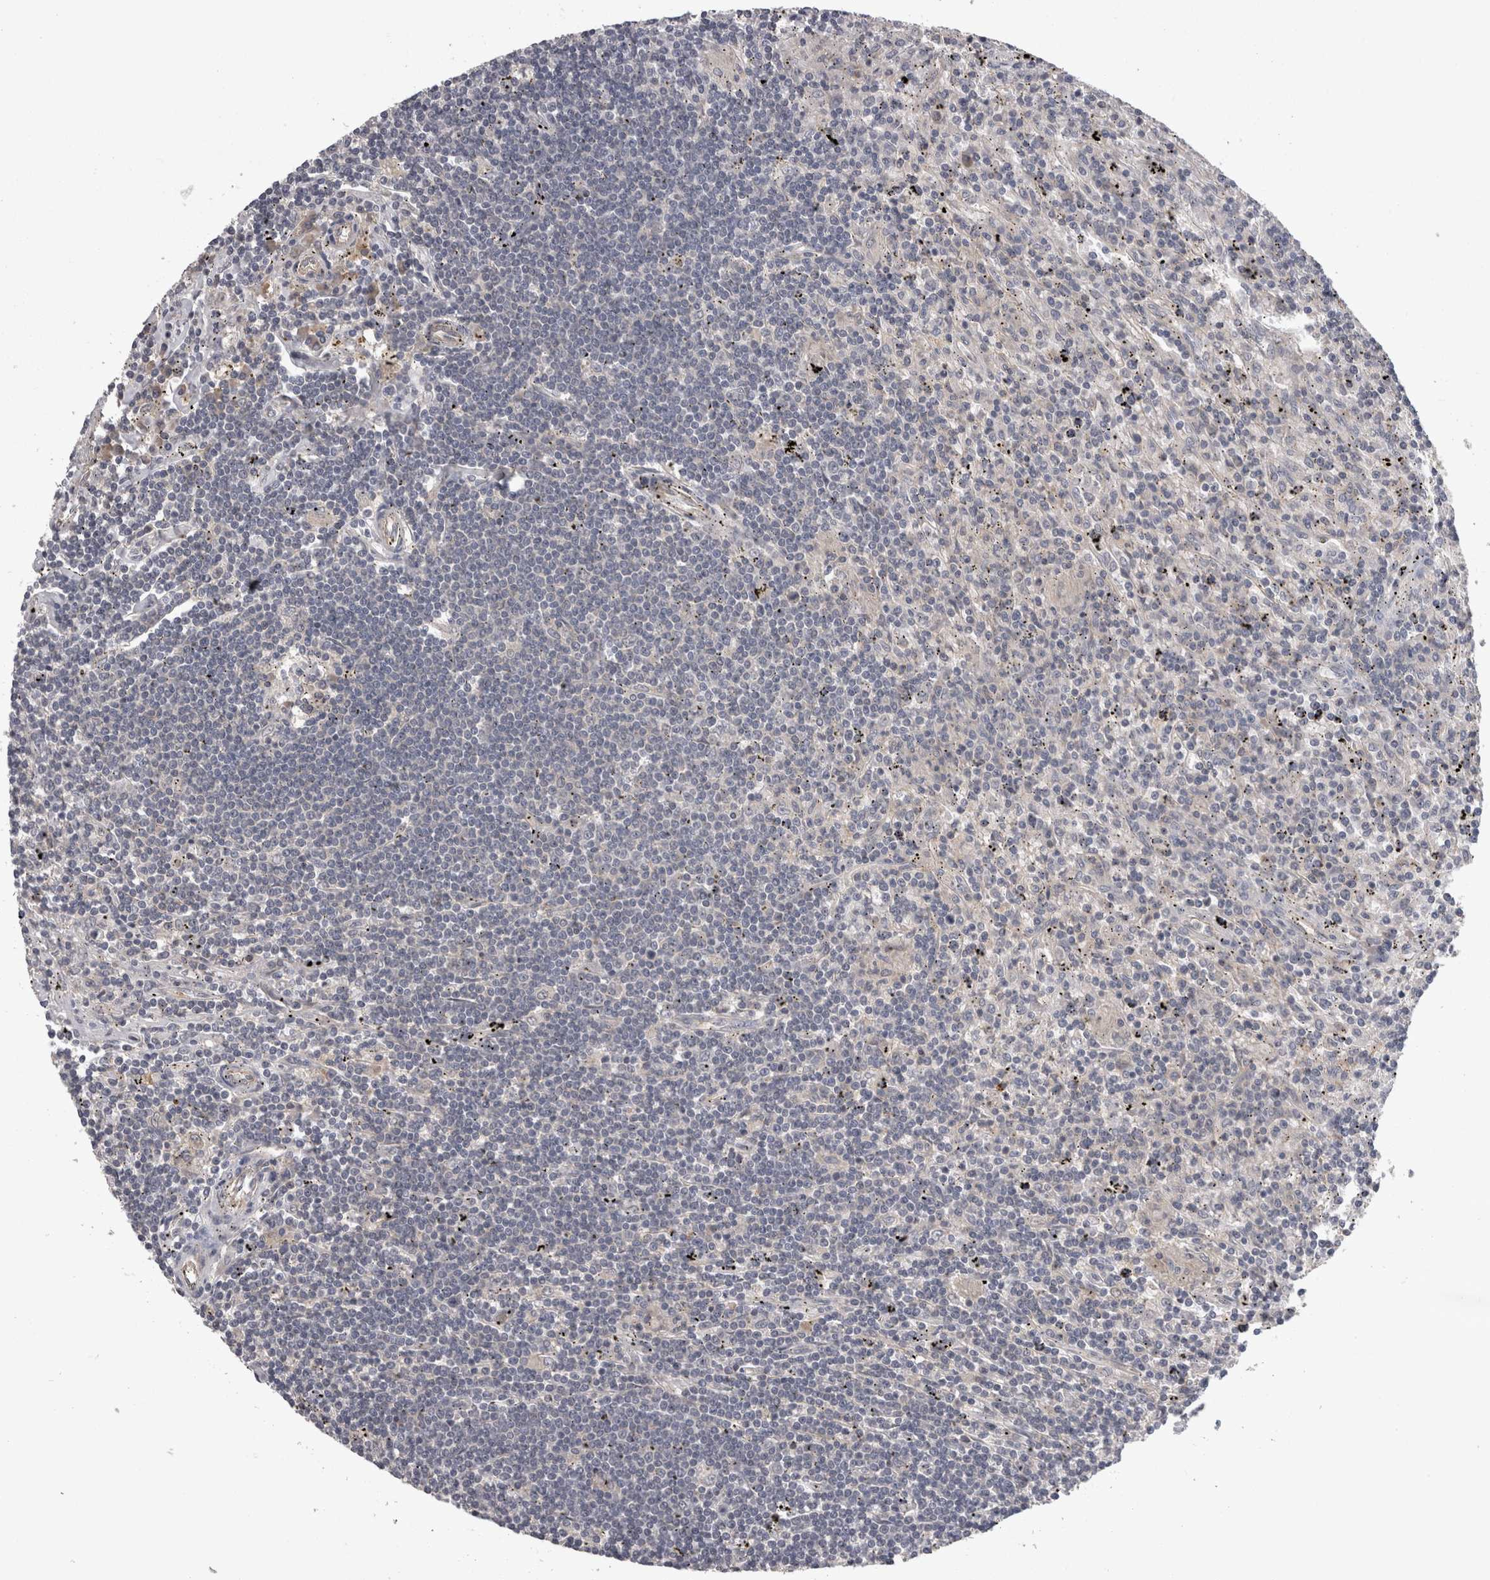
{"staining": {"intensity": "negative", "quantity": "none", "location": "none"}, "tissue": "lymphoma", "cell_type": "Tumor cells", "image_type": "cancer", "snomed": [{"axis": "morphology", "description": "Malignant lymphoma, non-Hodgkin's type, Low grade"}, {"axis": "topography", "description": "Spleen"}], "caption": "DAB immunohistochemical staining of human lymphoma displays no significant staining in tumor cells.", "gene": "PON3", "patient": {"sex": "male", "age": 76}}